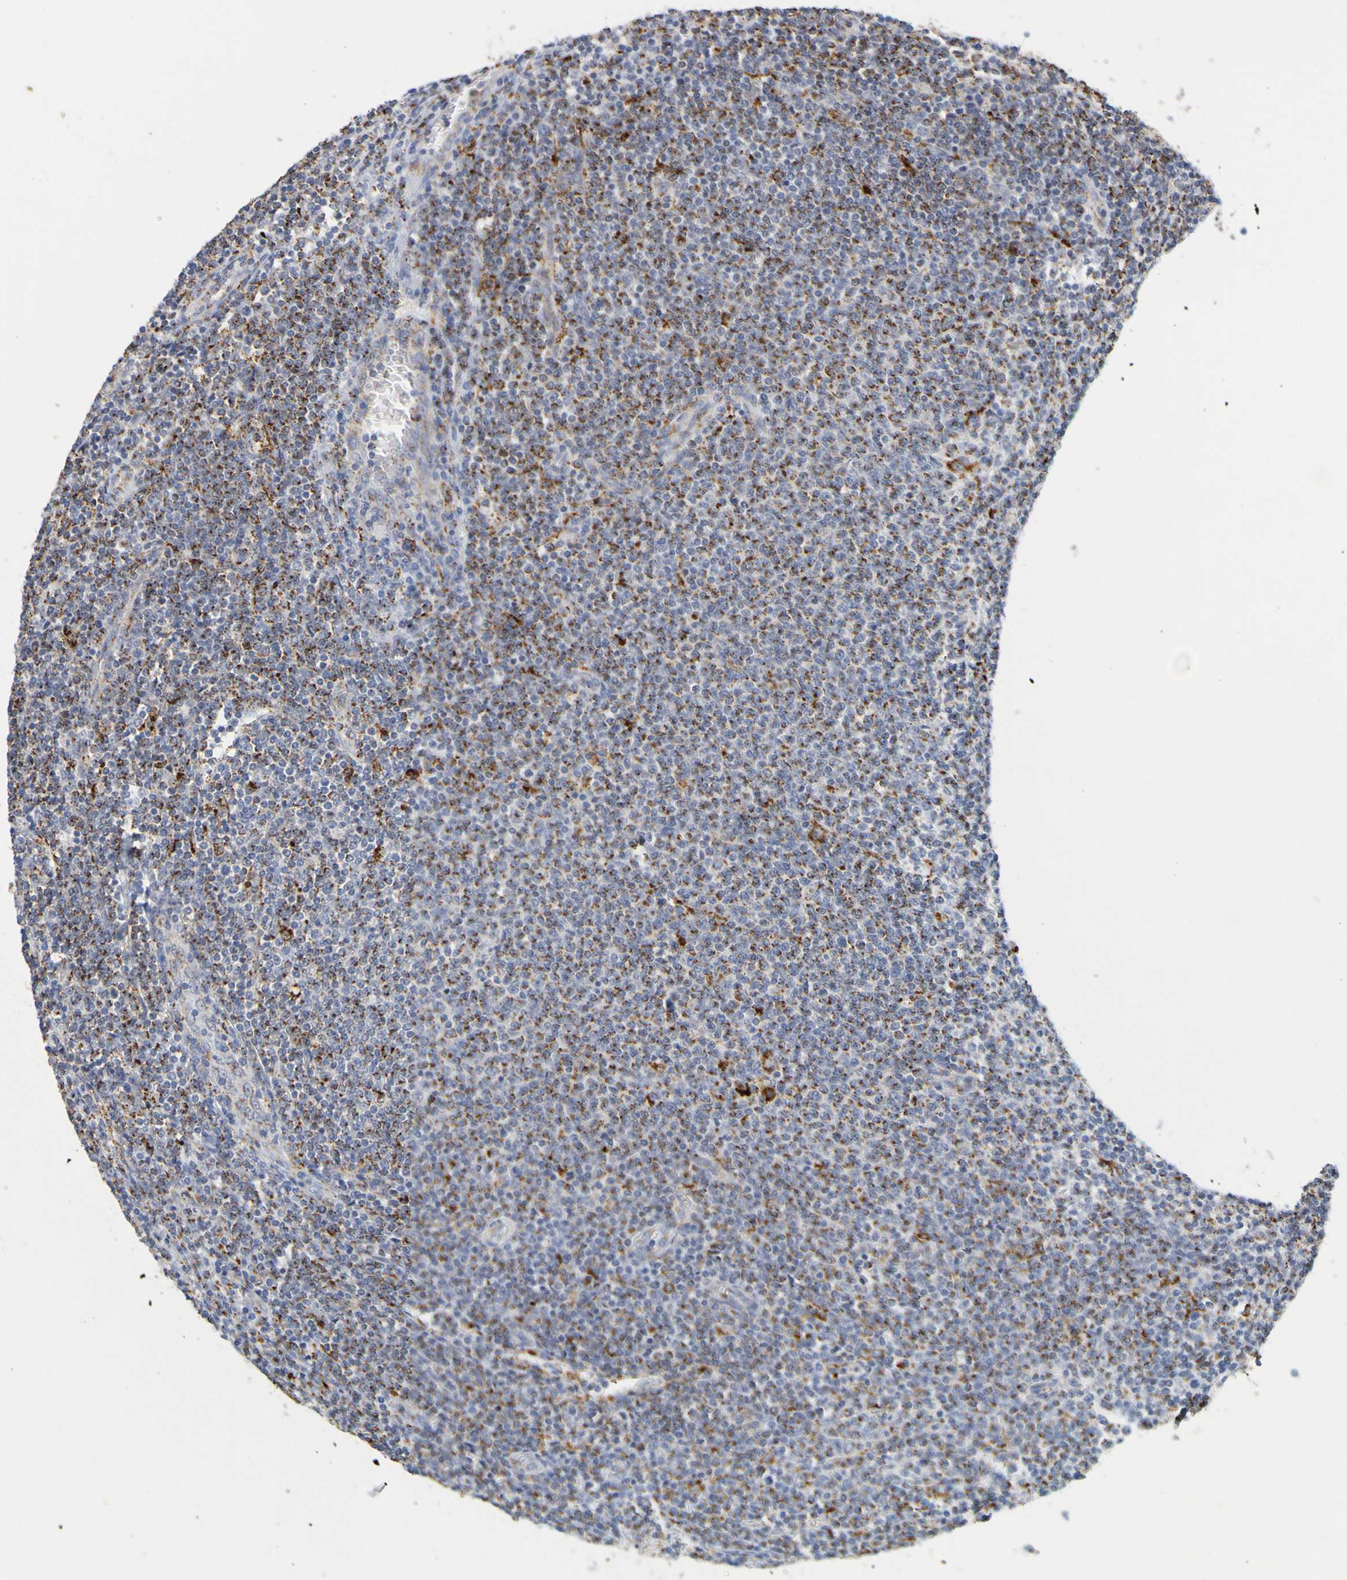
{"staining": {"intensity": "moderate", "quantity": "25%-75%", "location": "cytoplasmic/membranous"}, "tissue": "lymphoma", "cell_type": "Tumor cells", "image_type": "cancer", "snomed": [{"axis": "morphology", "description": "Malignant lymphoma, non-Hodgkin's type, Low grade"}, {"axis": "topography", "description": "Lymph node"}], "caption": "A photomicrograph of human malignant lymphoma, non-Hodgkin's type (low-grade) stained for a protein demonstrates moderate cytoplasmic/membranous brown staining in tumor cells. (DAB IHC with brightfield microscopy, high magnification).", "gene": "TPH1", "patient": {"sex": "male", "age": 66}}